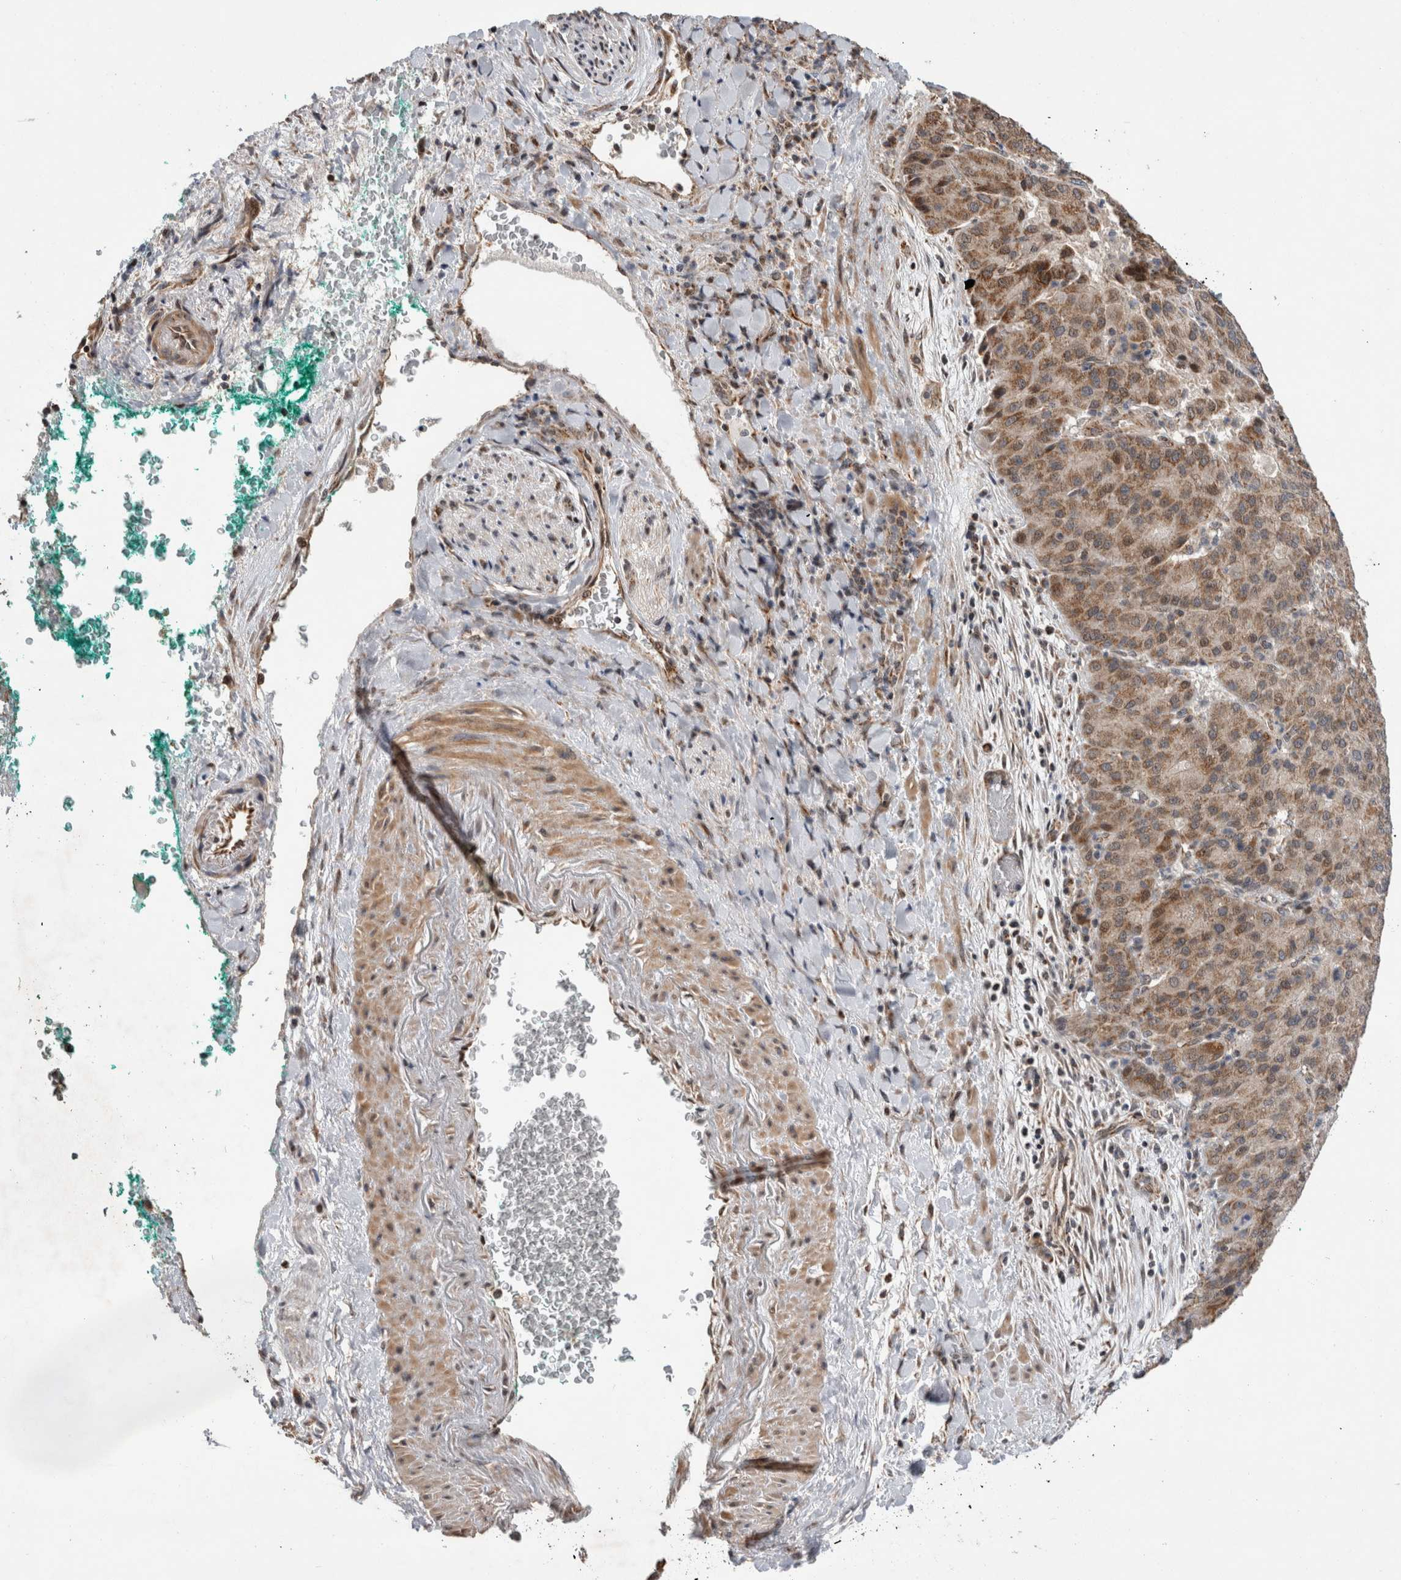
{"staining": {"intensity": "moderate", "quantity": ">75%", "location": "cytoplasmic/membranous"}, "tissue": "liver cancer", "cell_type": "Tumor cells", "image_type": "cancer", "snomed": [{"axis": "morphology", "description": "Carcinoma, Hepatocellular, NOS"}, {"axis": "topography", "description": "Liver"}], "caption": "Liver cancer tissue reveals moderate cytoplasmic/membranous positivity in about >75% of tumor cells", "gene": "MRPL37", "patient": {"sex": "male", "age": 65}}